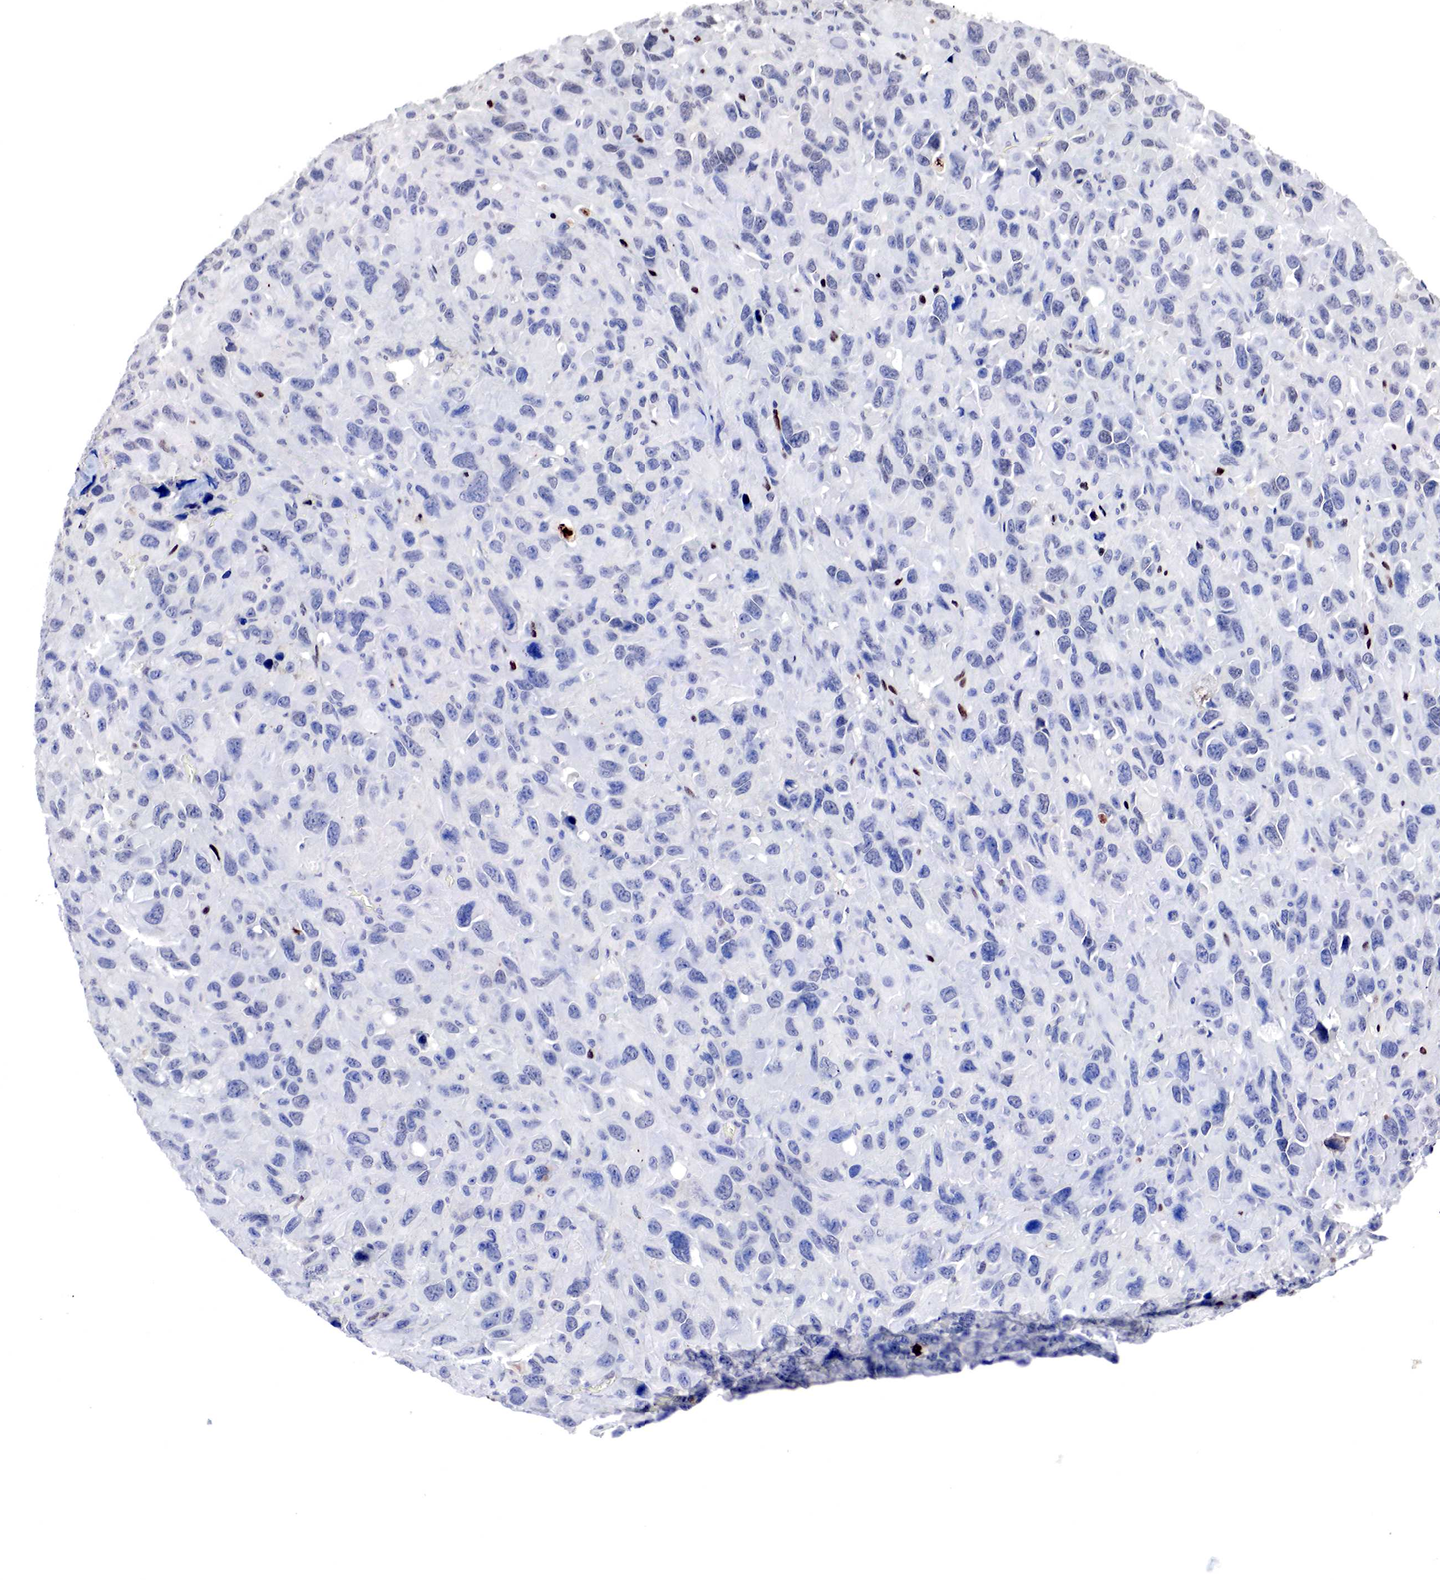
{"staining": {"intensity": "negative", "quantity": "none", "location": "none"}, "tissue": "renal cancer", "cell_type": "Tumor cells", "image_type": "cancer", "snomed": [{"axis": "morphology", "description": "Adenocarcinoma, NOS"}, {"axis": "topography", "description": "Kidney"}], "caption": "This is a histopathology image of immunohistochemistry staining of renal cancer (adenocarcinoma), which shows no expression in tumor cells.", "gene": "DACH2", "patient": {"sex": "male", "age": 79}}